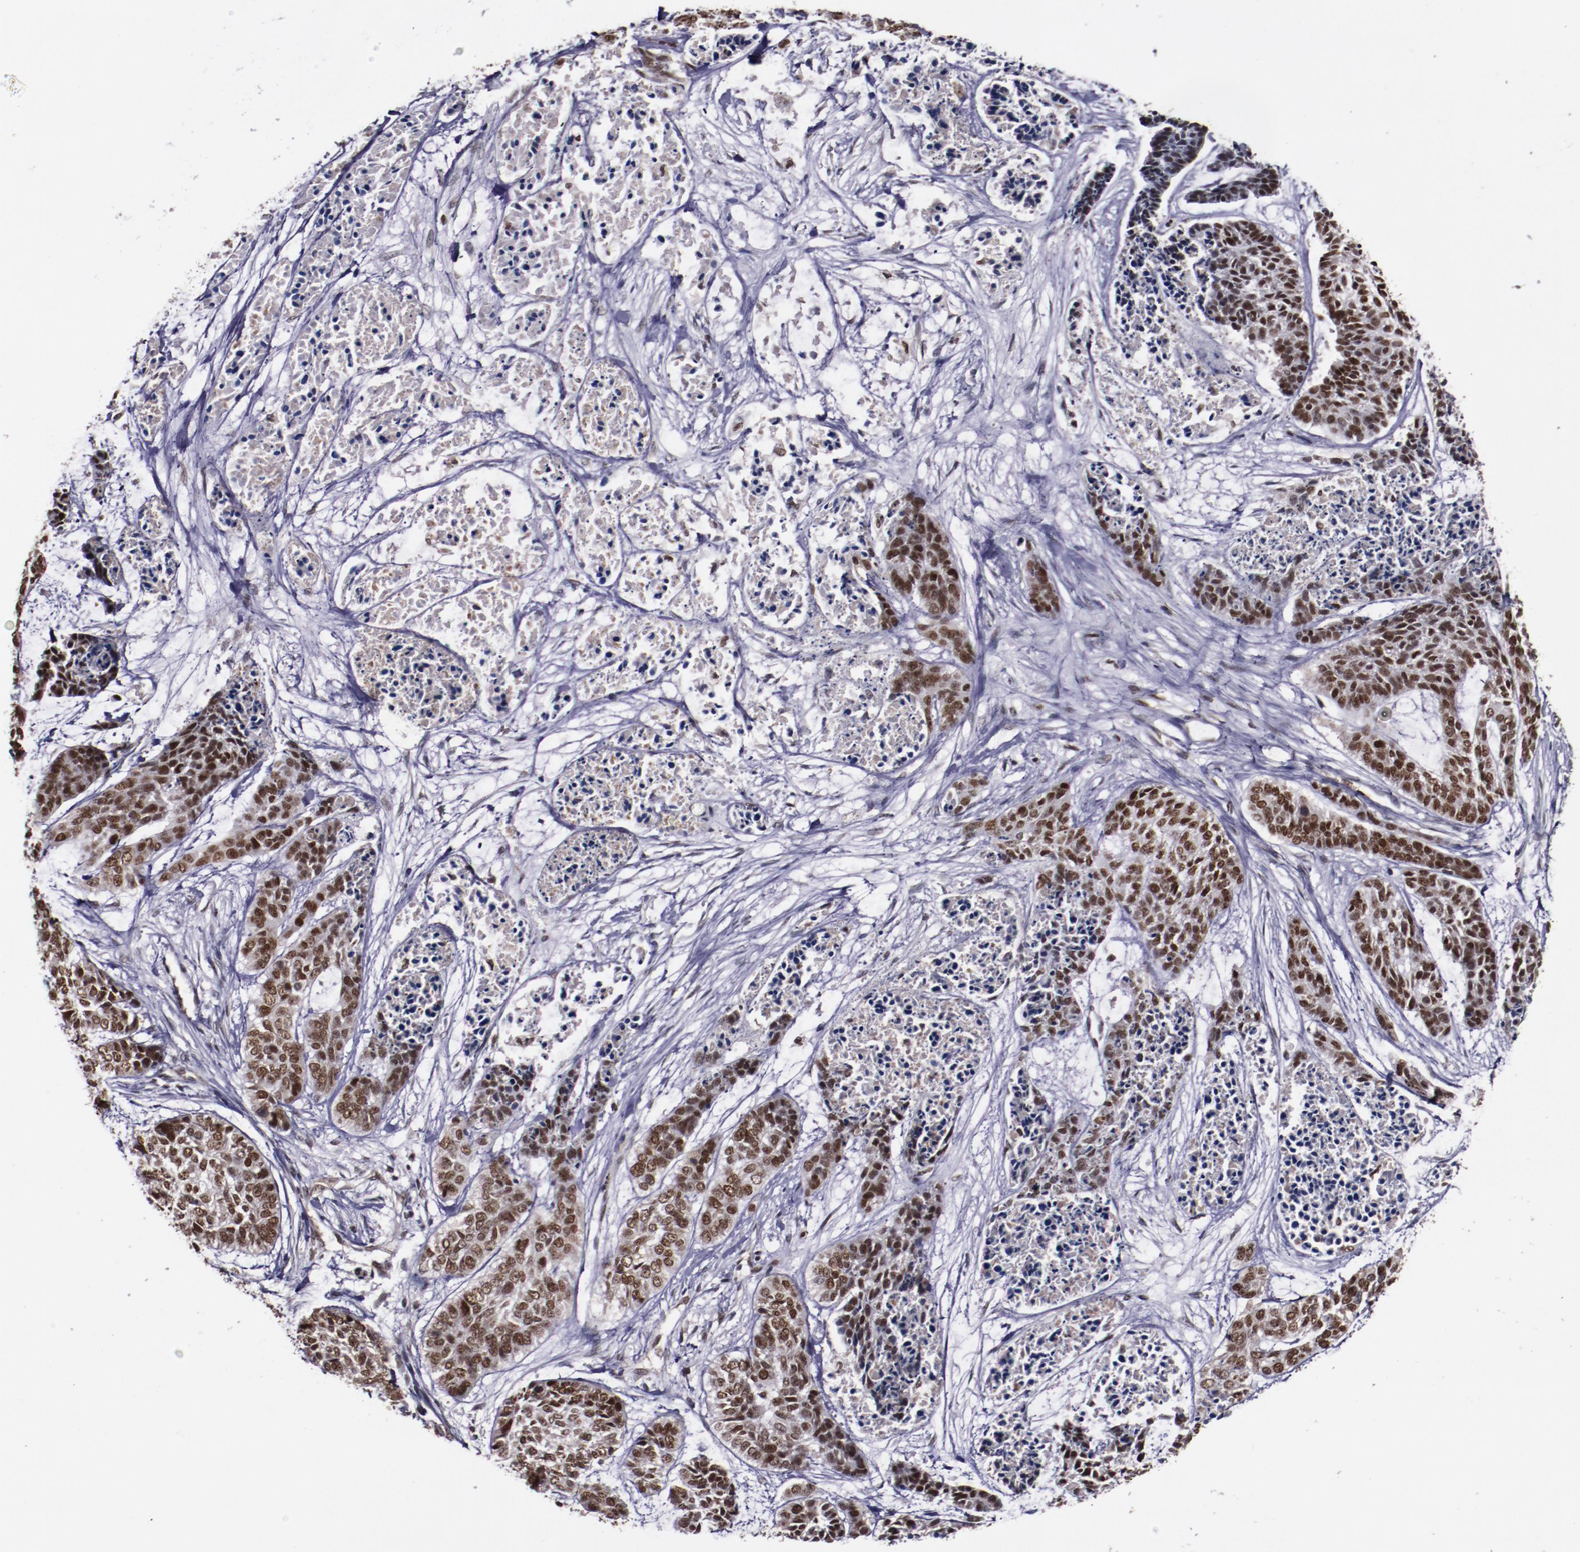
{"staining": {"intensity": "strong", "quantity": ">75%", "location": "nuclear"}, "tissue": "skin cancer", "cell_type": "Tumor cells", "image_type": "cancer", "snomed": [{"axis": "morphology", "description": "Basal cell carcinoma"}, {"axis": "topography", "description": "Skin"}], "caption": "Immunohistochemistry (IHC) staining of skin cancer (basal cell carcinoma), which reveals high levels of strong nuclear expression in approximately >75% of tumor cells indicating strong nuclear protein staining. The staining was performed using DAB (3,3'-diaminobenzidine) (brown) for protein detection and nuclei were counterstained in hematoxylin (blue).", "gene": "CHEK2", "patient": {"sex": "female", "age": 64}}